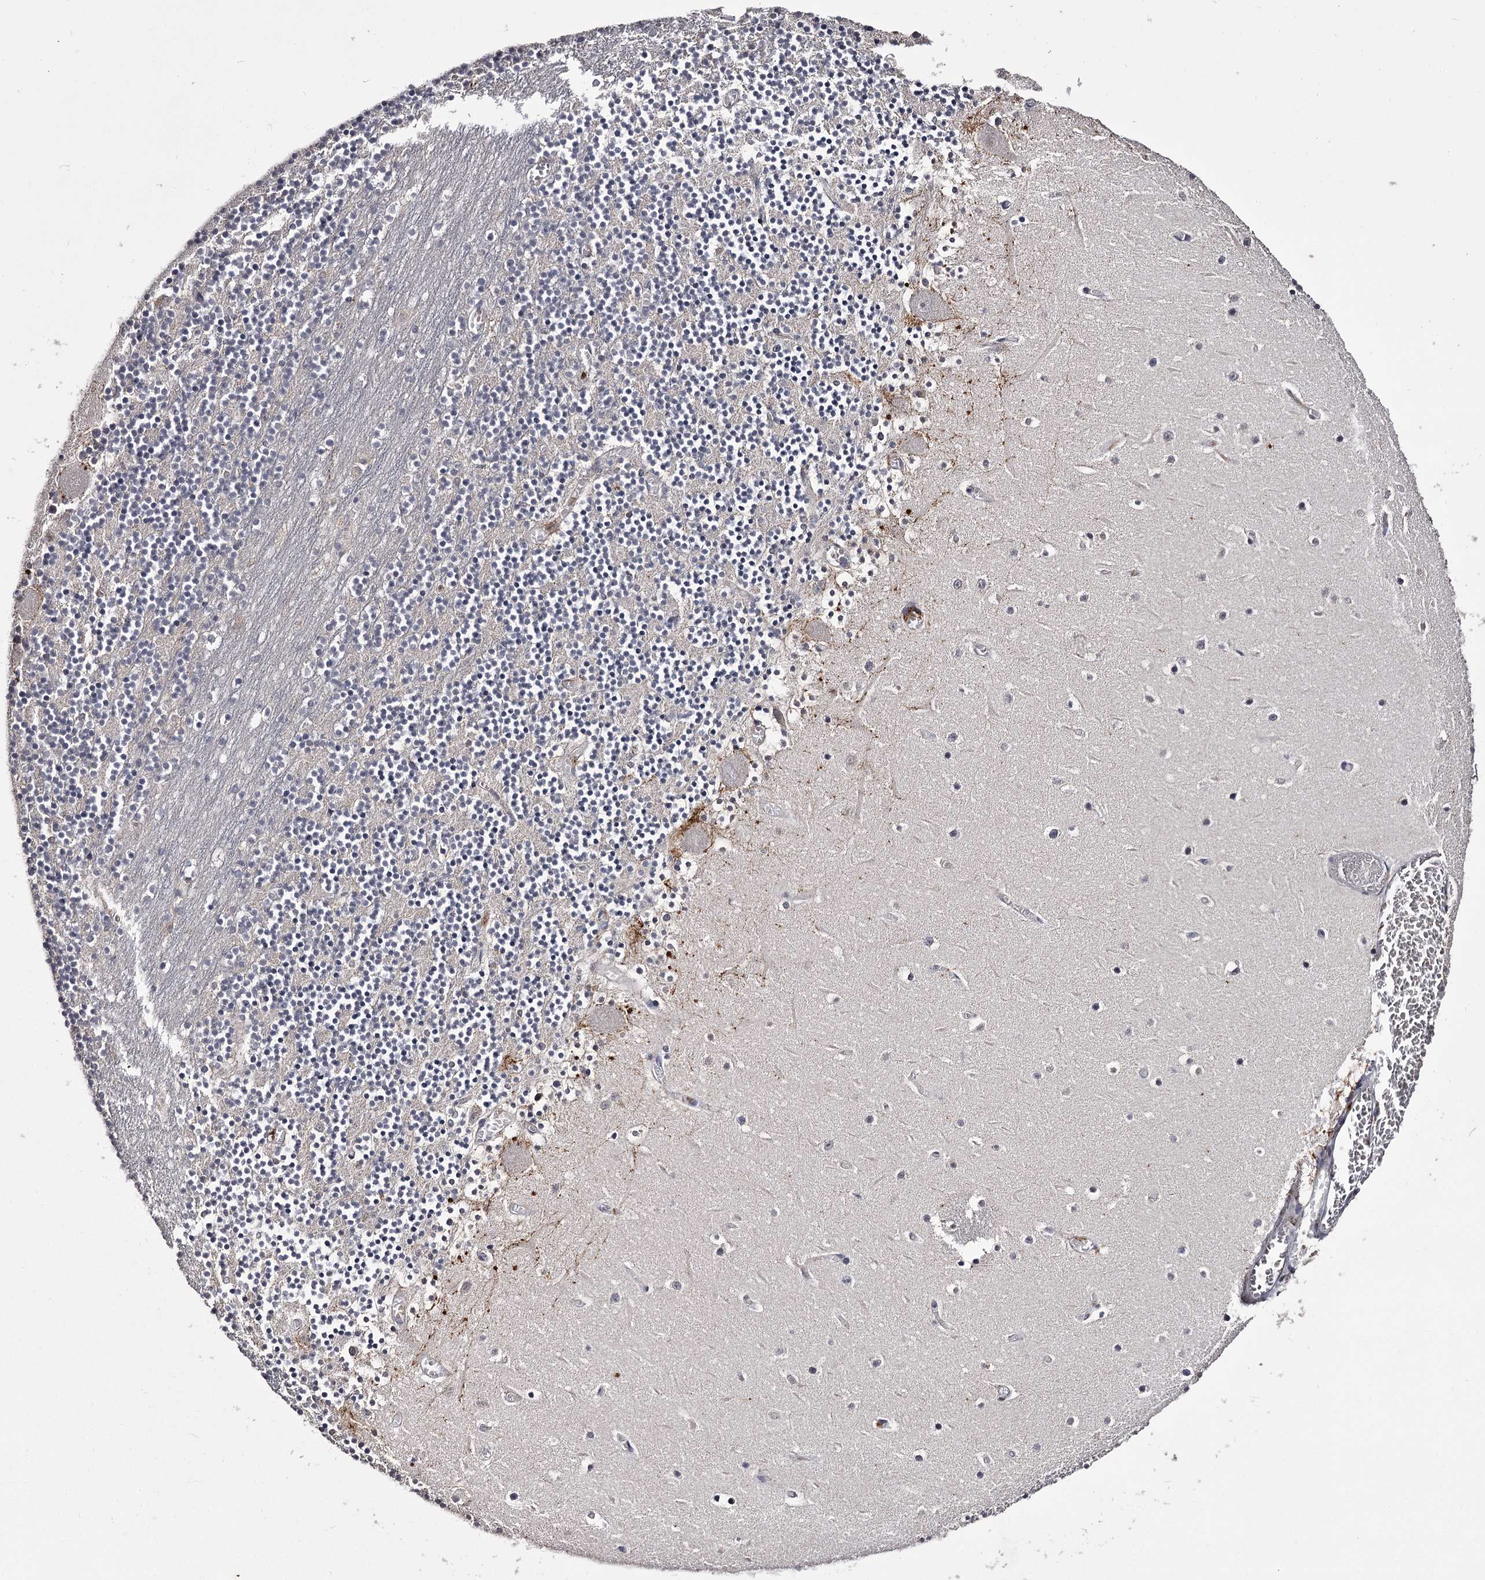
{"staining": {"intensity": "moderate", "quantity": "<25%", "location": "cytoplasmic/membranous"}, "tissue": "cerebellum", "cell_type": "Cells in granular layer", "image_type": "normal", "snomed": [{"axis": "morphology", "description": "Normal tissue, NOS"}, {"axis": "topography", "description": "Cerebellum"}], "caption": "Moderate cytoplasmic/membranous protein positivity is appreciated in about <25% of cells in granular layer in cerebellum.", "gene": "SLC32A1", "patient": {"sex": "female", "age": 28}}